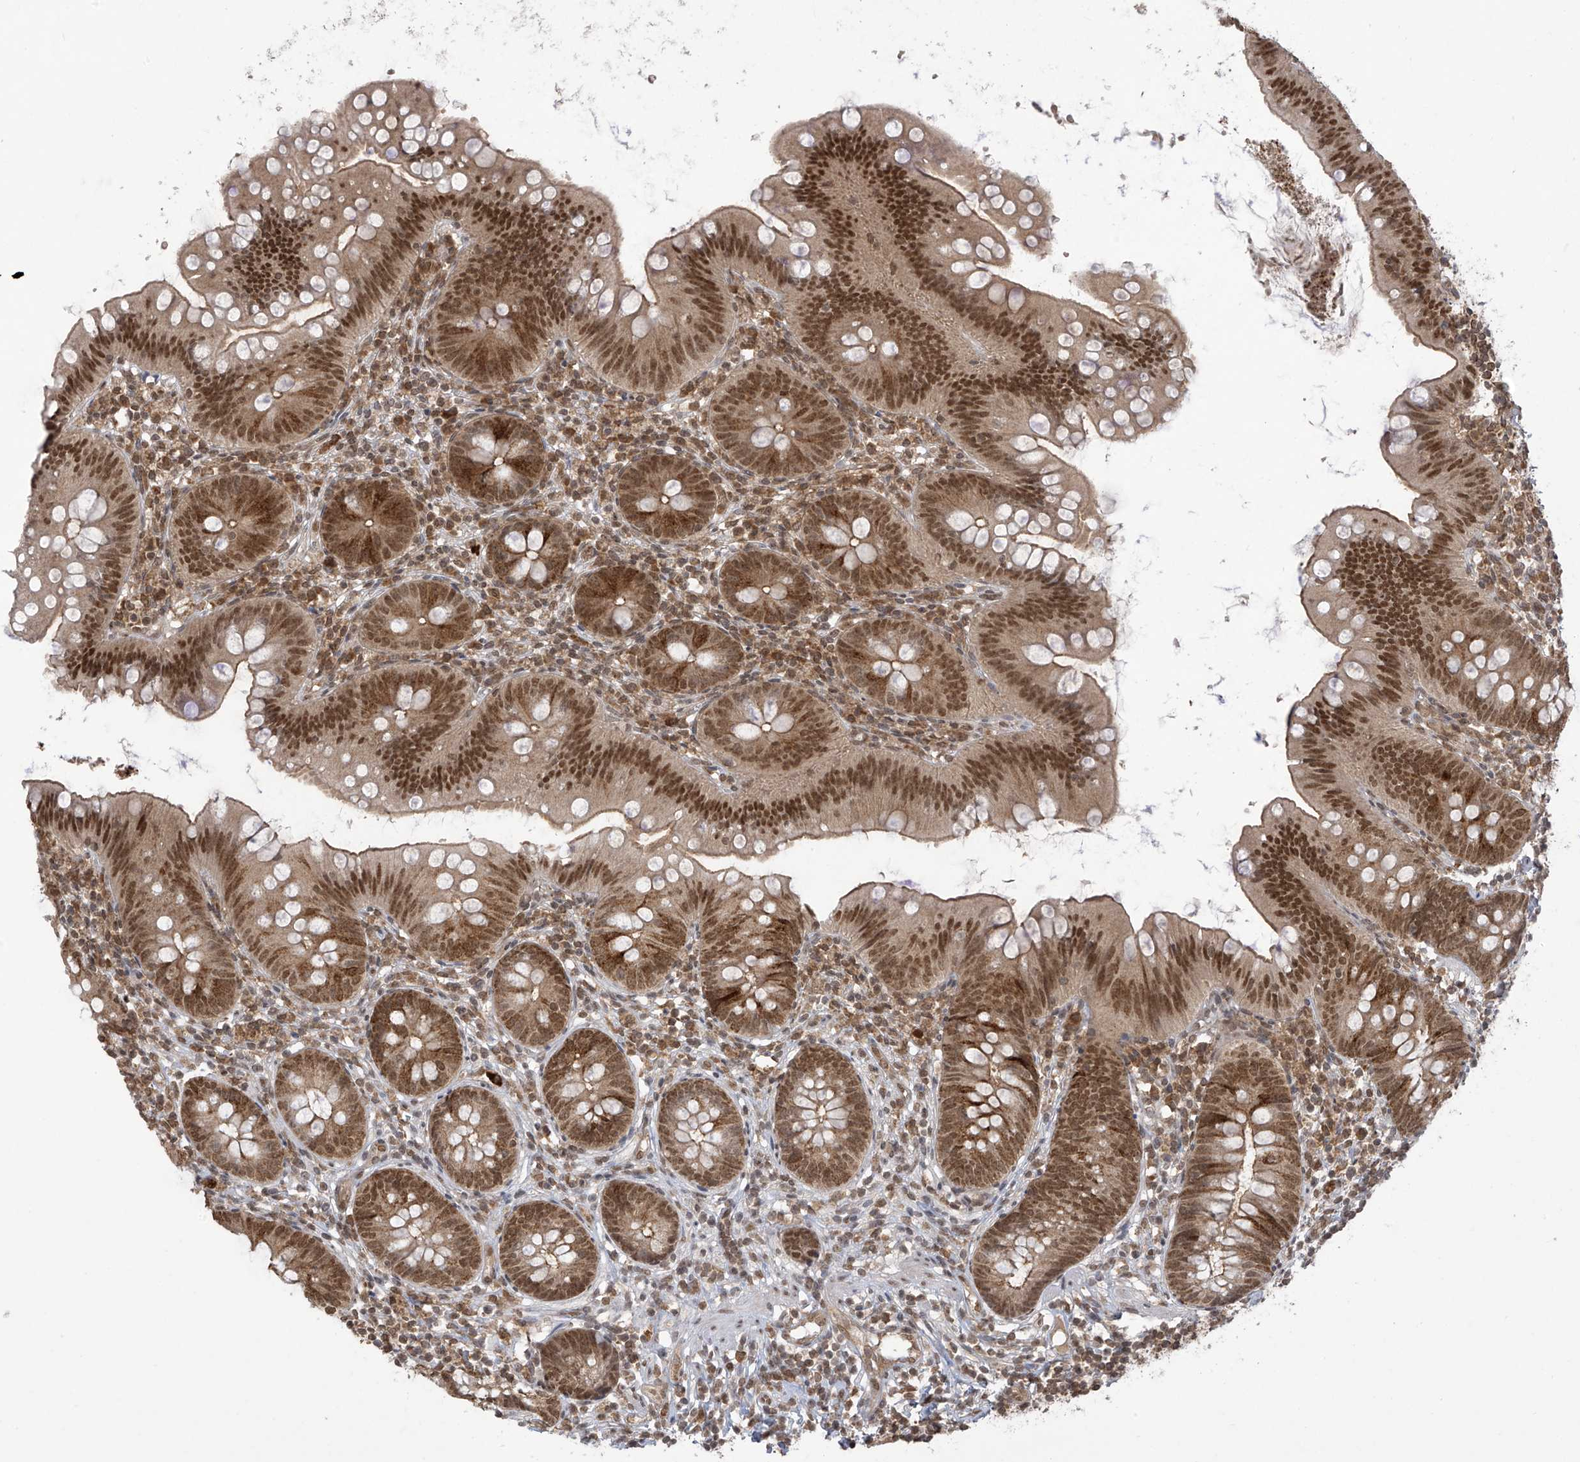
{"staining": {"intensity": "moderate", "quantity": ">75%", "location": "nuclear"}, "tissue": "appendix", "cell_type": "Glandular cells", "image_type": "normal", "snomed": [{"axis": "morphology", "description": "Normal tissue, NOS"}, {"axis": "topography", "description": "Appendix"}], "caption": "An immunohistochemistry histopathology image of benign tissue is shown. Protein staining in brown labels moderate nuclear positivity in appendix within glandular cells.", "gene": "LCOR", "patient": {"sex": "female", "age": 62}}